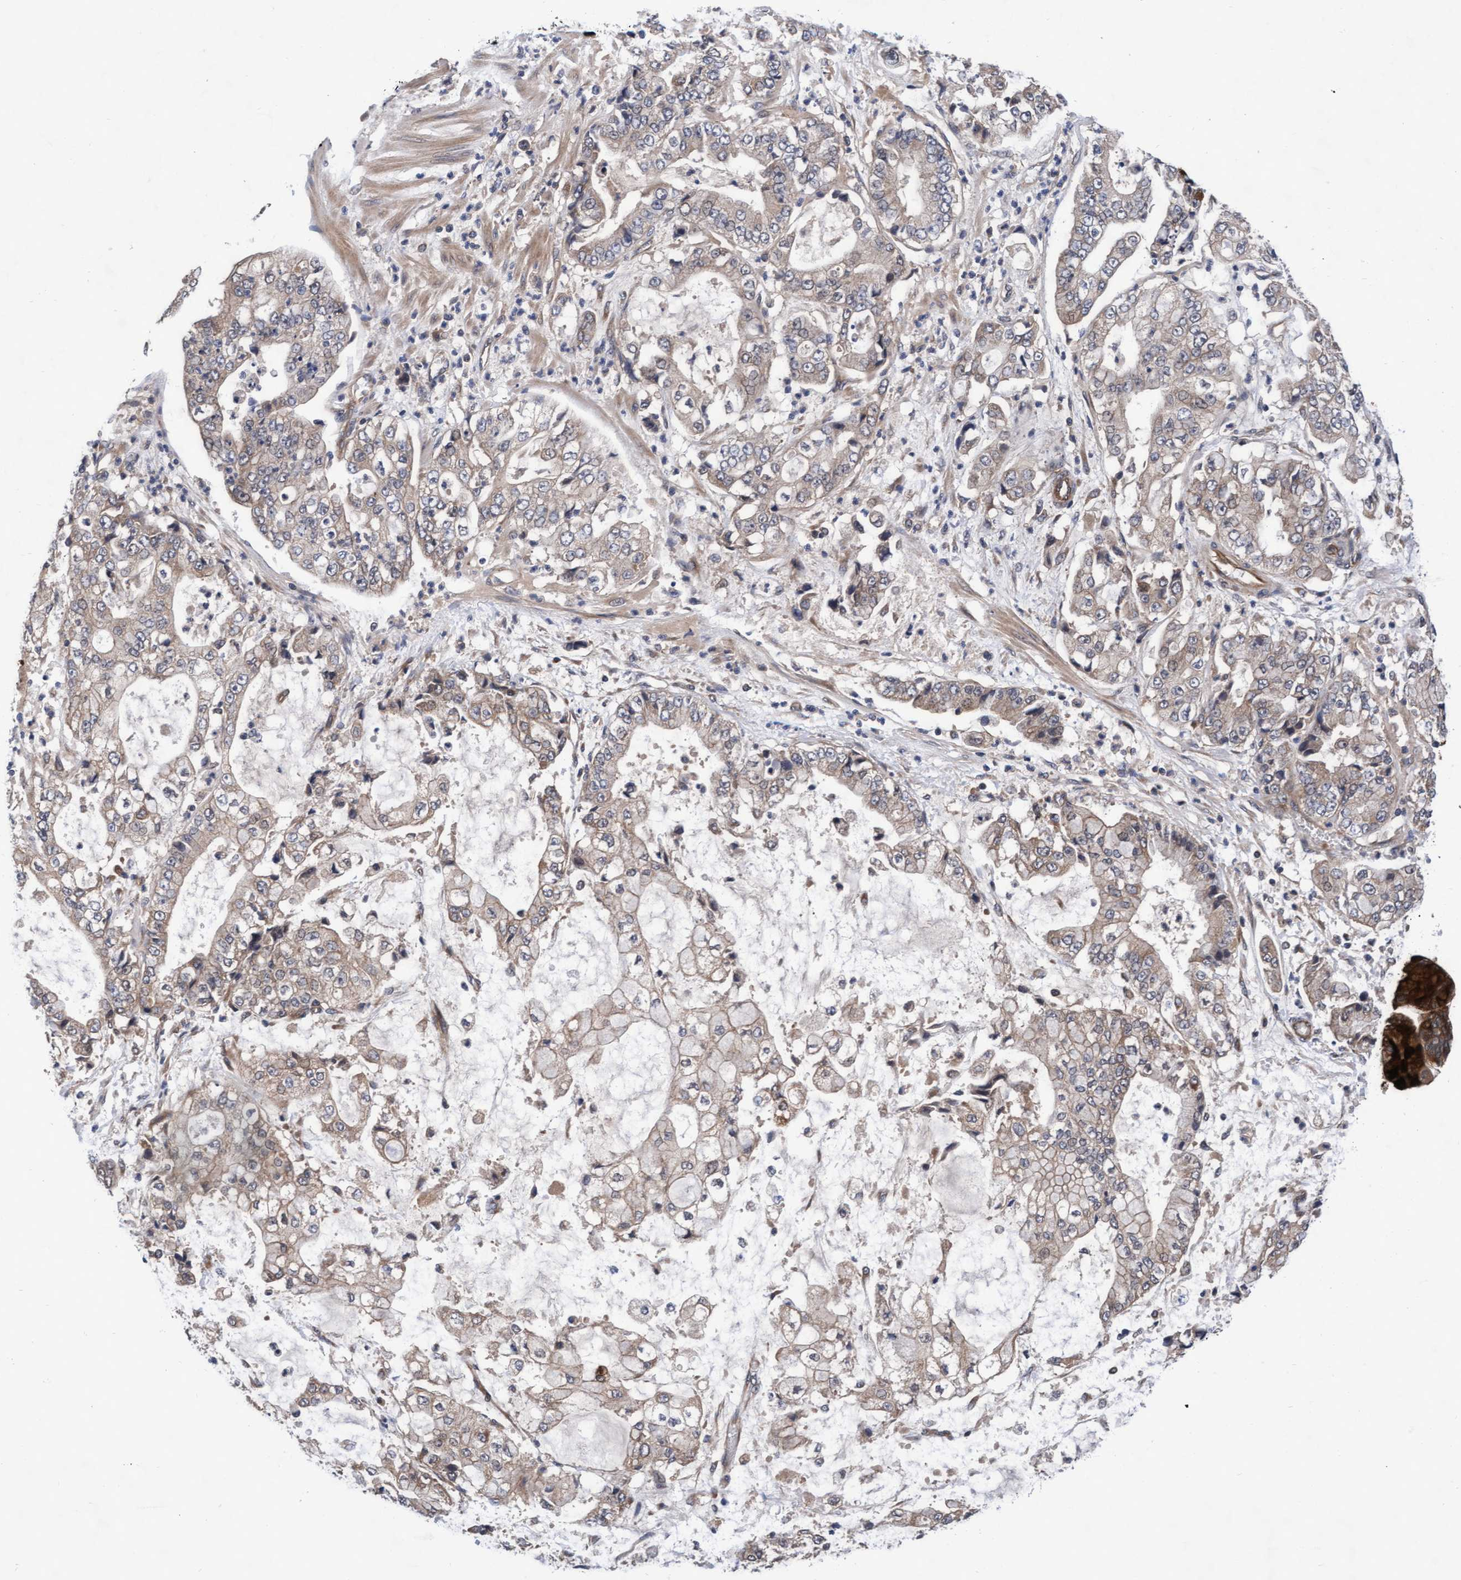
{"staining": {"intensity": "weak", "quantity": "<25%", "location": "cytoplasmic/membranous"}, "tissue": "stomach cancer", "cell_type": "Tumor cells", "image_type": "cancer", "snomed": [{"axis": "morphology", "description": "Adenocarcinoma, NOS"}, {"axis": "topography", "description": "Stomach"}], "caption": "Tumor cells show no significant protein staining in stomach cancer (adenocarcinoma).", "gene": "EFCAB13", "patient": {"sex": "male", "age": 76}}